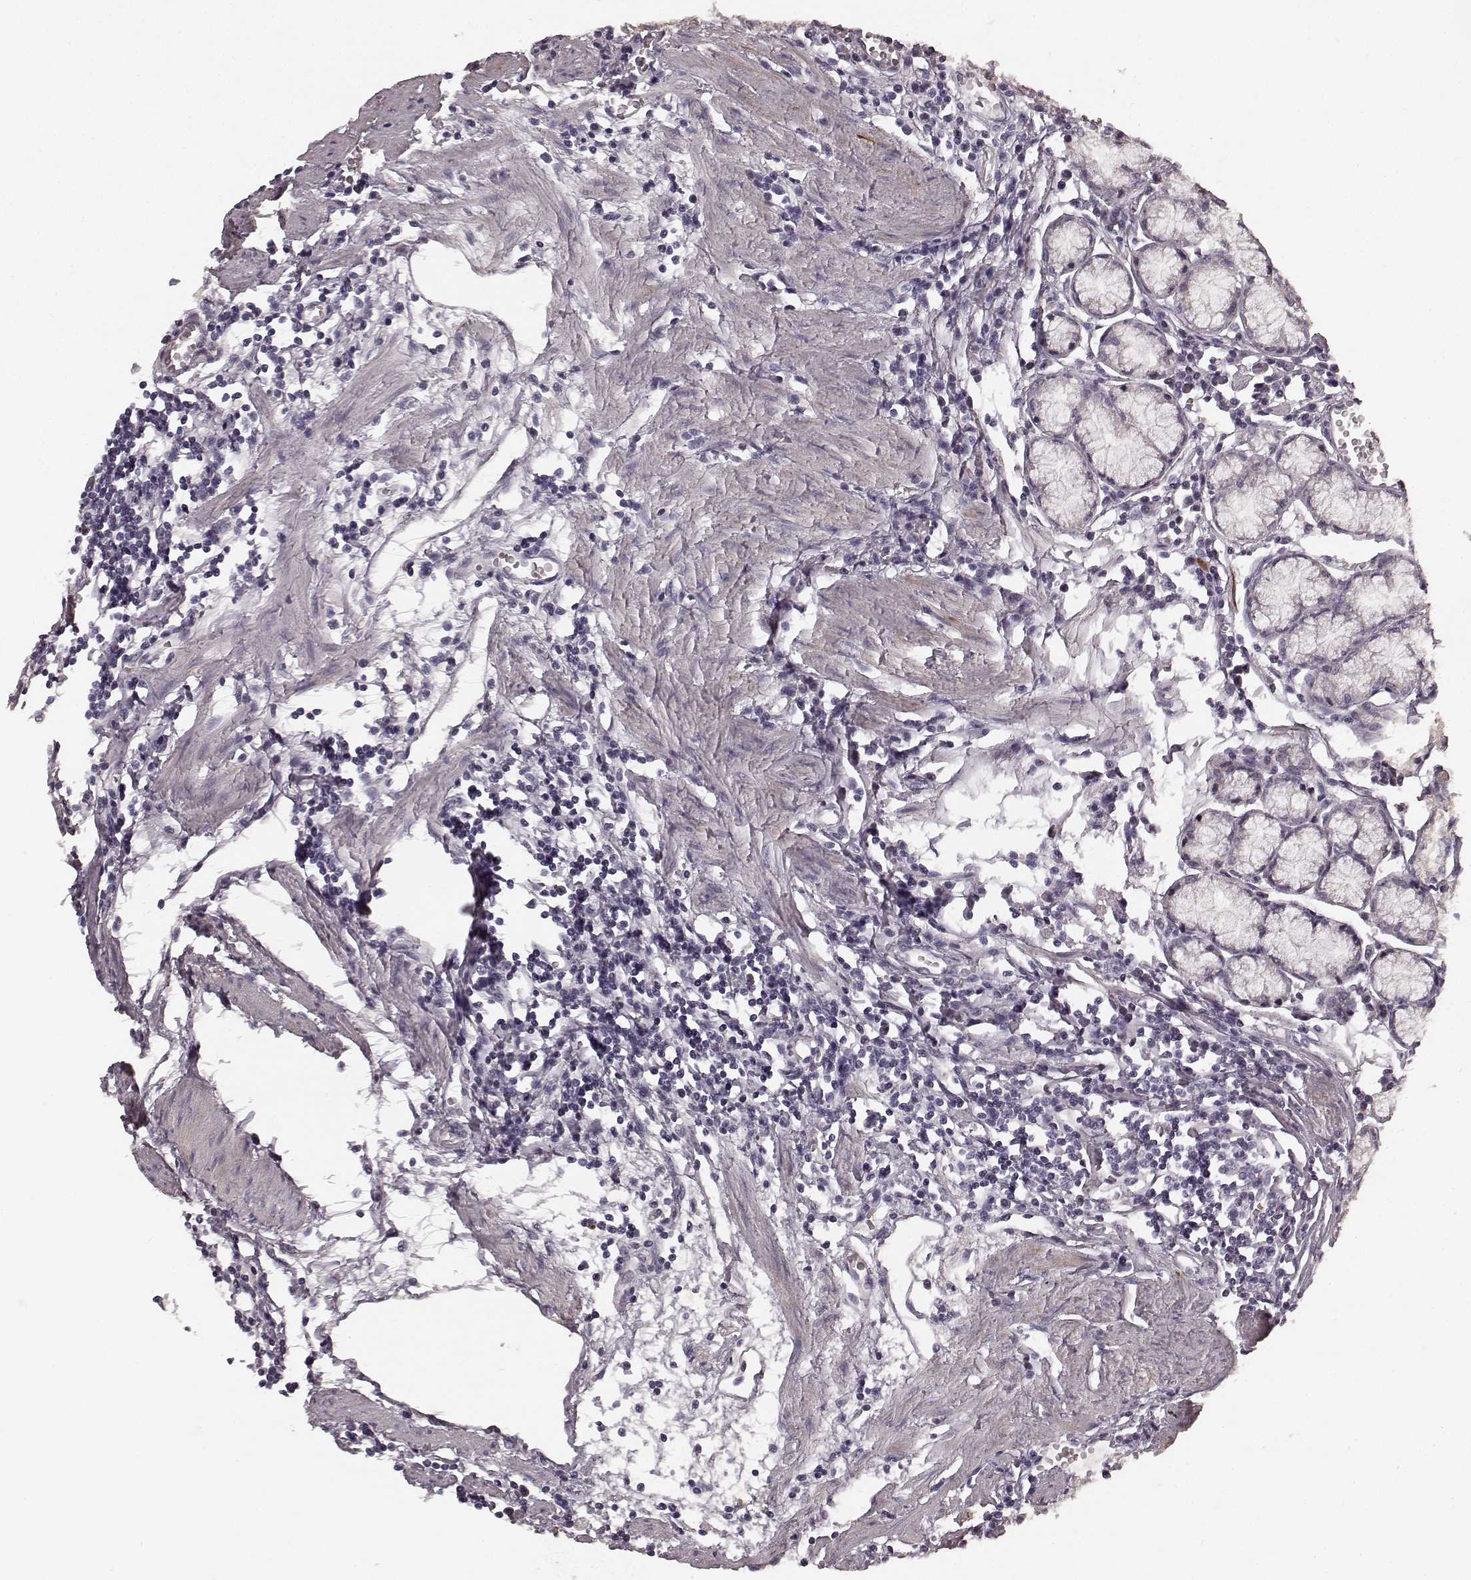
{"staining": {"intensity": "negative", "quantity": "none", "location": "none"}, "tissue": "stomach", "cell_type": "Glandular cells", "image_type": "normal", "snomed": [{"axis": "morphology", "description": "Normal tissue, NOS"}, {"axis": "topography", "description": "Stomach"}], "caption": "This is a histopathology image of immunohistochemistry (IHC) staining of unremarkable stomach, which shows no expression in glandular cells. The staining is performed using DAB (3,3'-diaminobenzidine) brown chromogen with nuclei counter-stained in using hematoxylin.", "gene": "RIT2", "patient": {"sex": "male", "age": 55}}